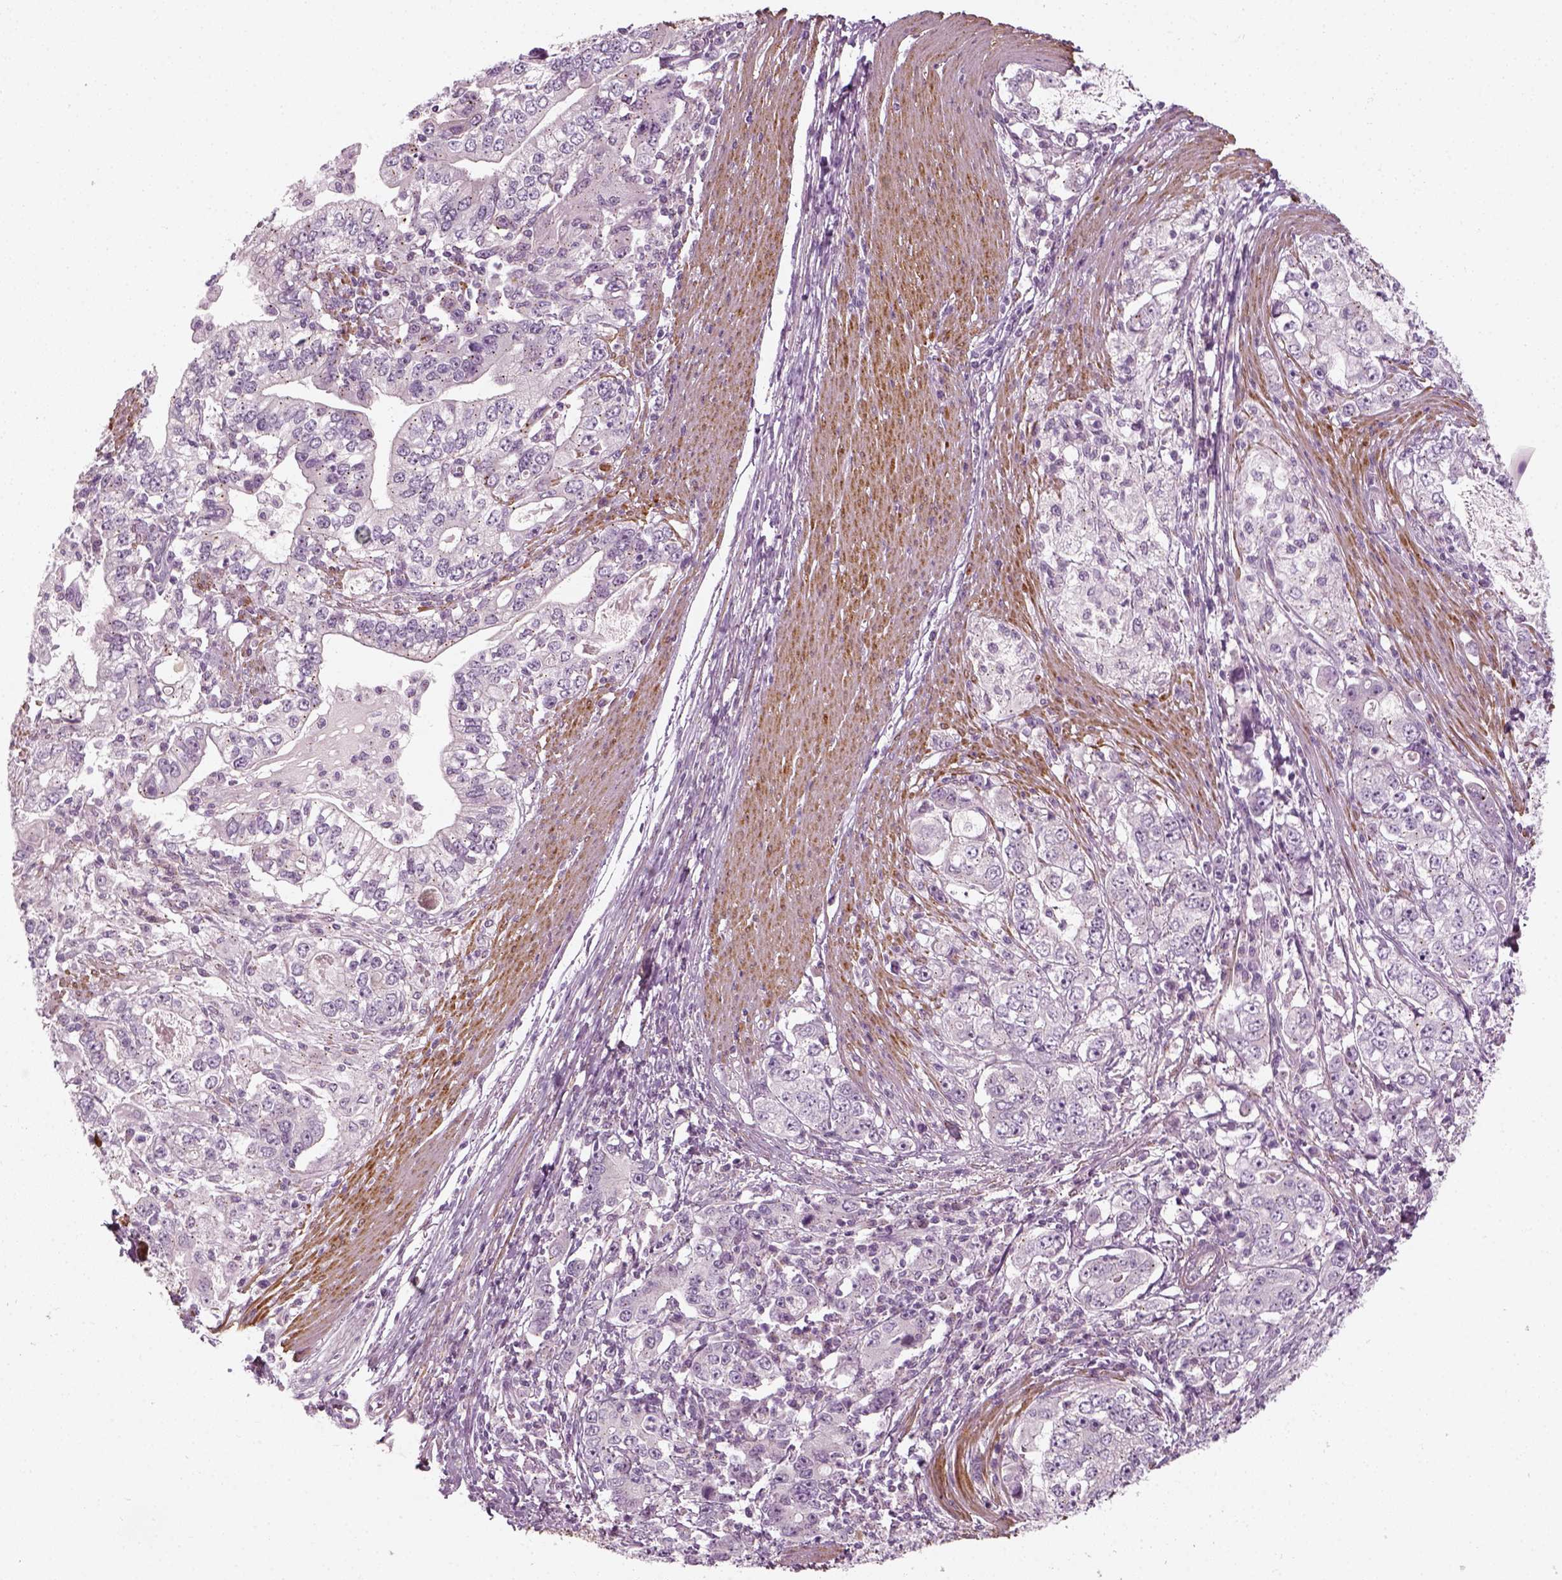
{"staining": {"intensity": "negative", "quantity": "none", "location": "none"}, "tissue": "stomach cancer", "cell_type": "Tumor cells", "image_type": "cancer", "snomed": [{"axis": "morphology", "description": "Adenocarcinoma, NOS"}, {"axis": "topography", "description": "Stomach, lower"}], "caption": "This is an immunohistochemistry (IHC) histopathology image of stomach cancer. There is no expression in tumor cells.", "gene": "MLIP", "patient": {"sex": "female", "age": 72}}